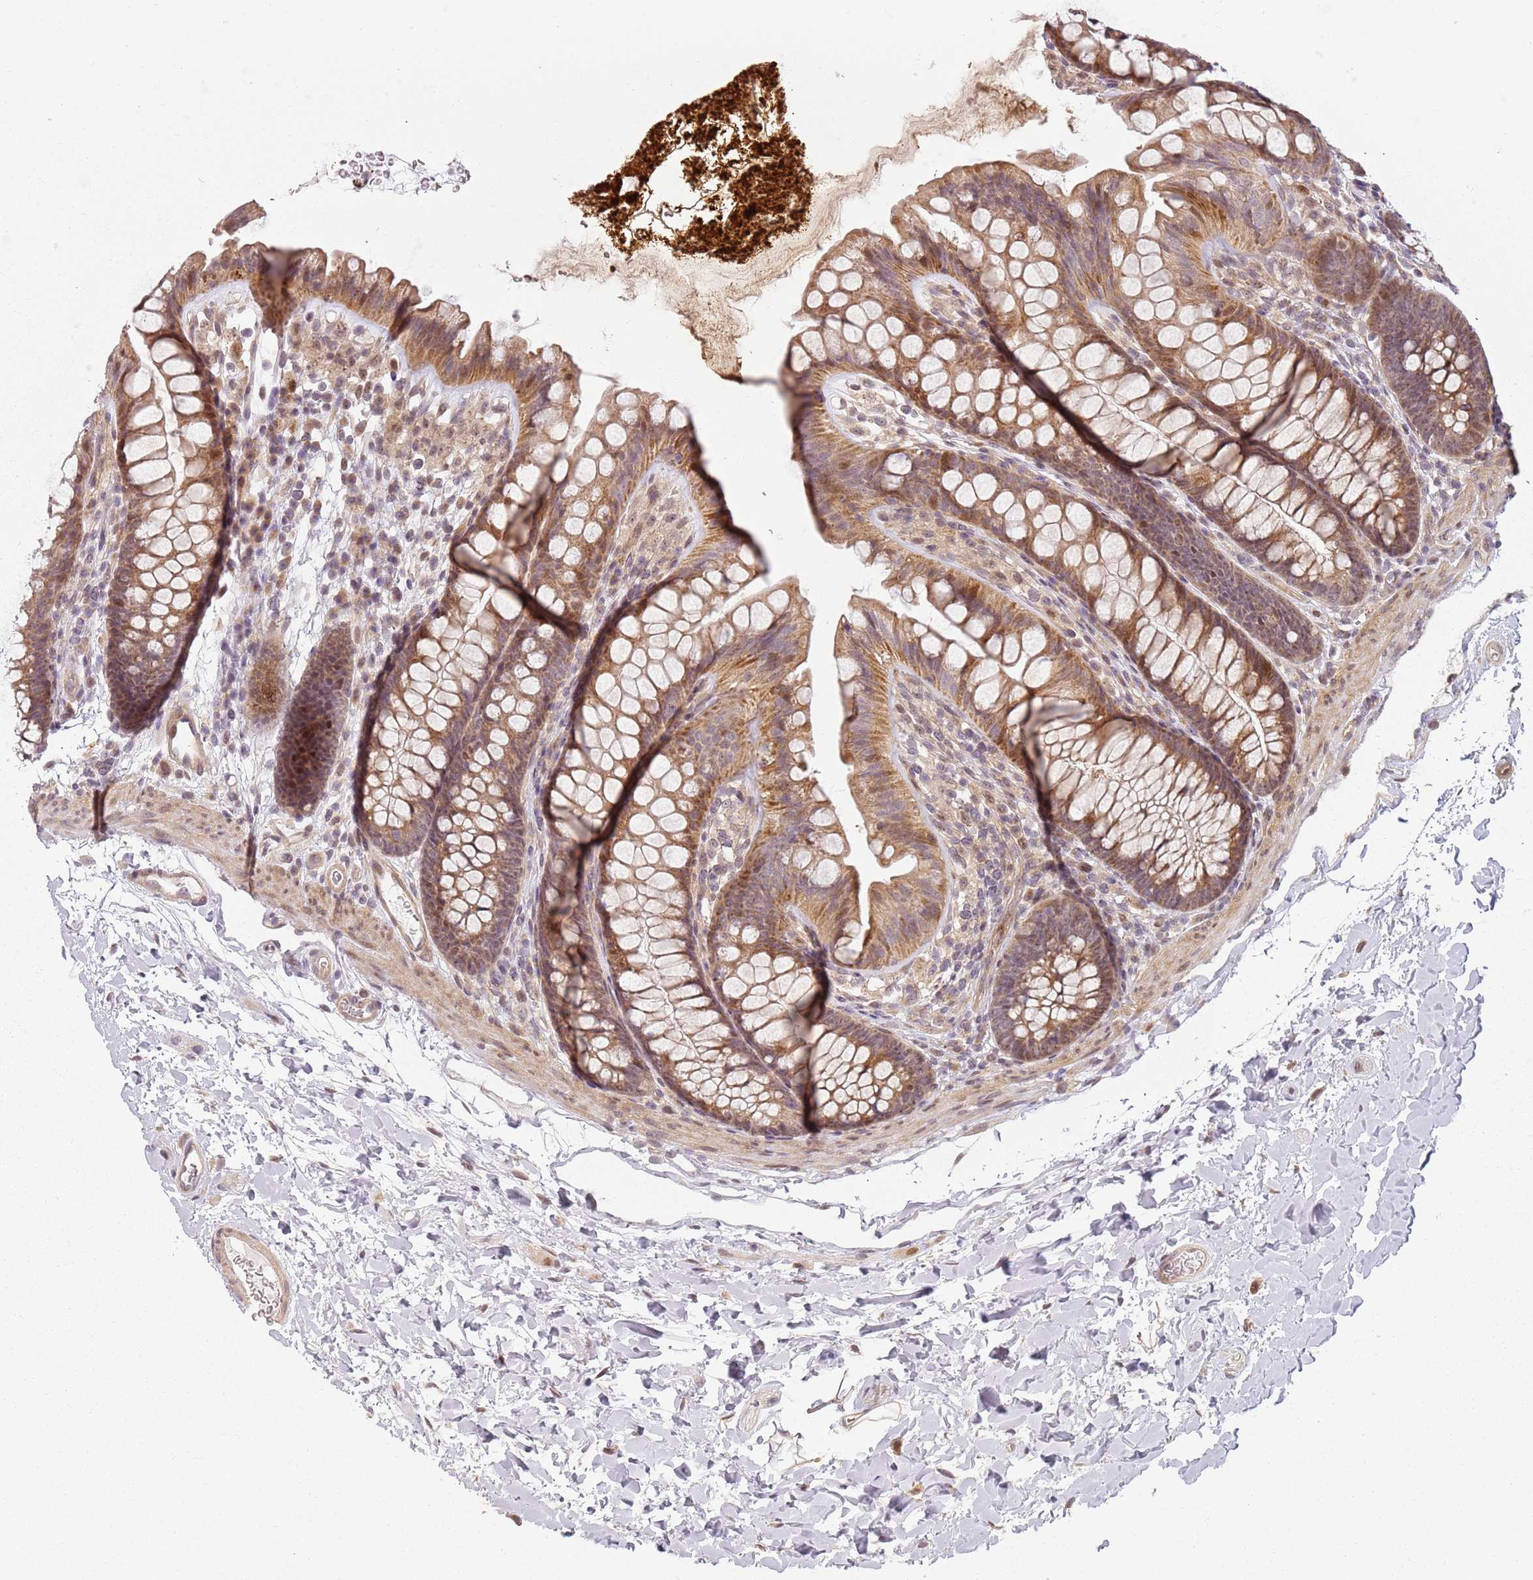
{"staining": {"intensity": "moderate", "quantity": ">75%", "location": "cytoplasmic/membranous"}, "tissue": "colon", "cell_type": "Endothelial cells", "image_type": "normal", "snomed": [{"axis": "morphology", "description": "Normal tissue, NOS"}, {"axis": "topography", "description": "Colon"}], "caption": "Protein staining of normal colon demonstrates moderate cytoplasmic/membranous positivity in approximately >75% of endothelial cells.", "gene": "CHURC1", "patient": {"sex": "female", "age": 62}}